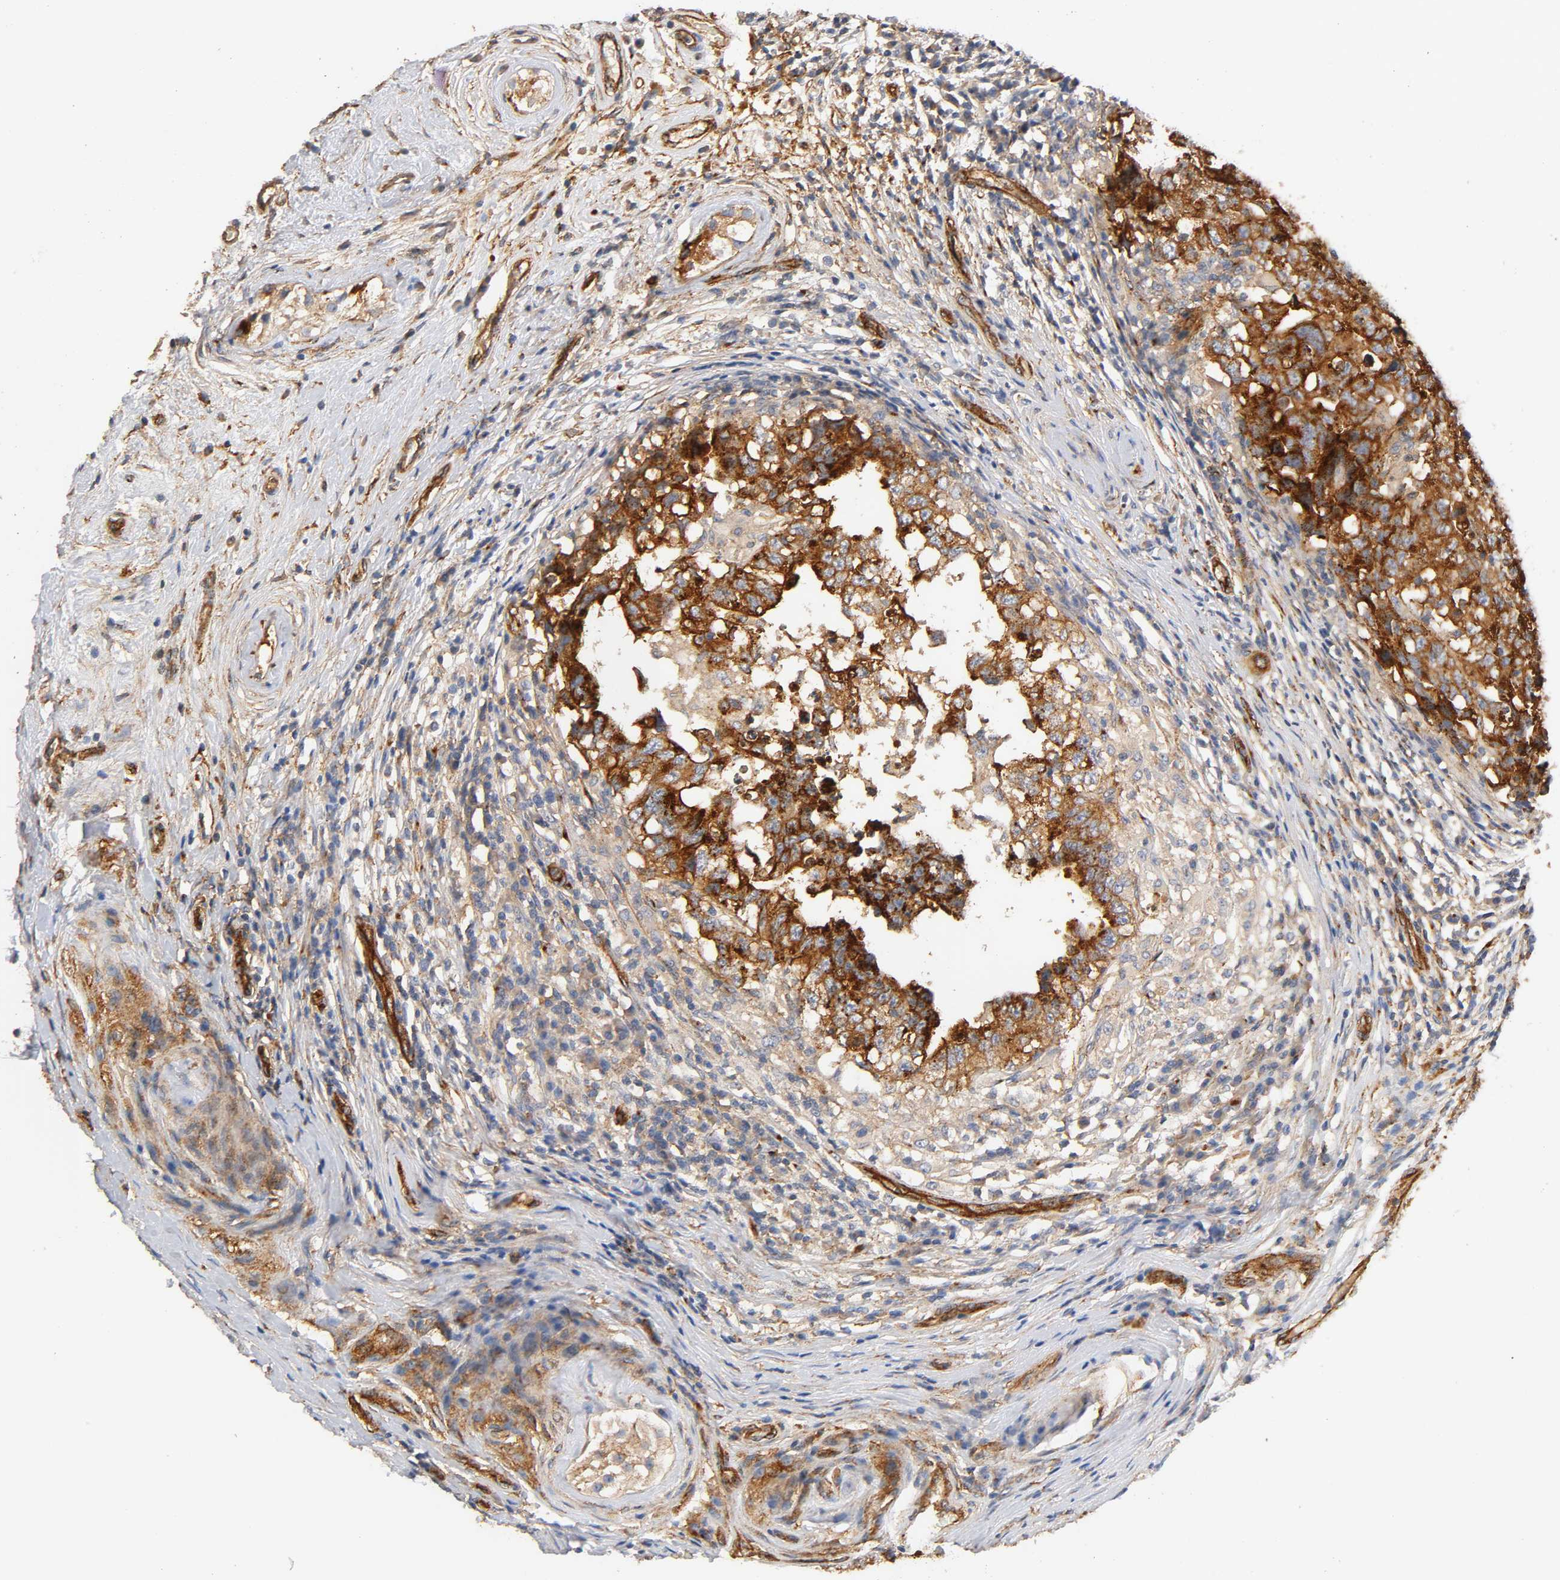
{"staining": {"intensity": "strong", "quantity": "25%-75%", "location": "cytoplasmic/membranous"}, "tissue": "testis cancer", "cell_type": "Tumor cells", "image_type": "cancer", "snomed": [{"axis": "morphology", "description": "Carcinoma, Embryonal, NOS"}, {"axis": "topography", "description": "Testis"}], "caption": "Immunohistochemistry (IHC) image of testis cancer (embryonal carcinoma) stained for a protein (brown), which displays high levels of strong cytoplasmic/membranous positivity in approximately 25%-75% of tumor cells.", "gene": "IFITM3", "patient": {"sex": "male", "age": 21}}